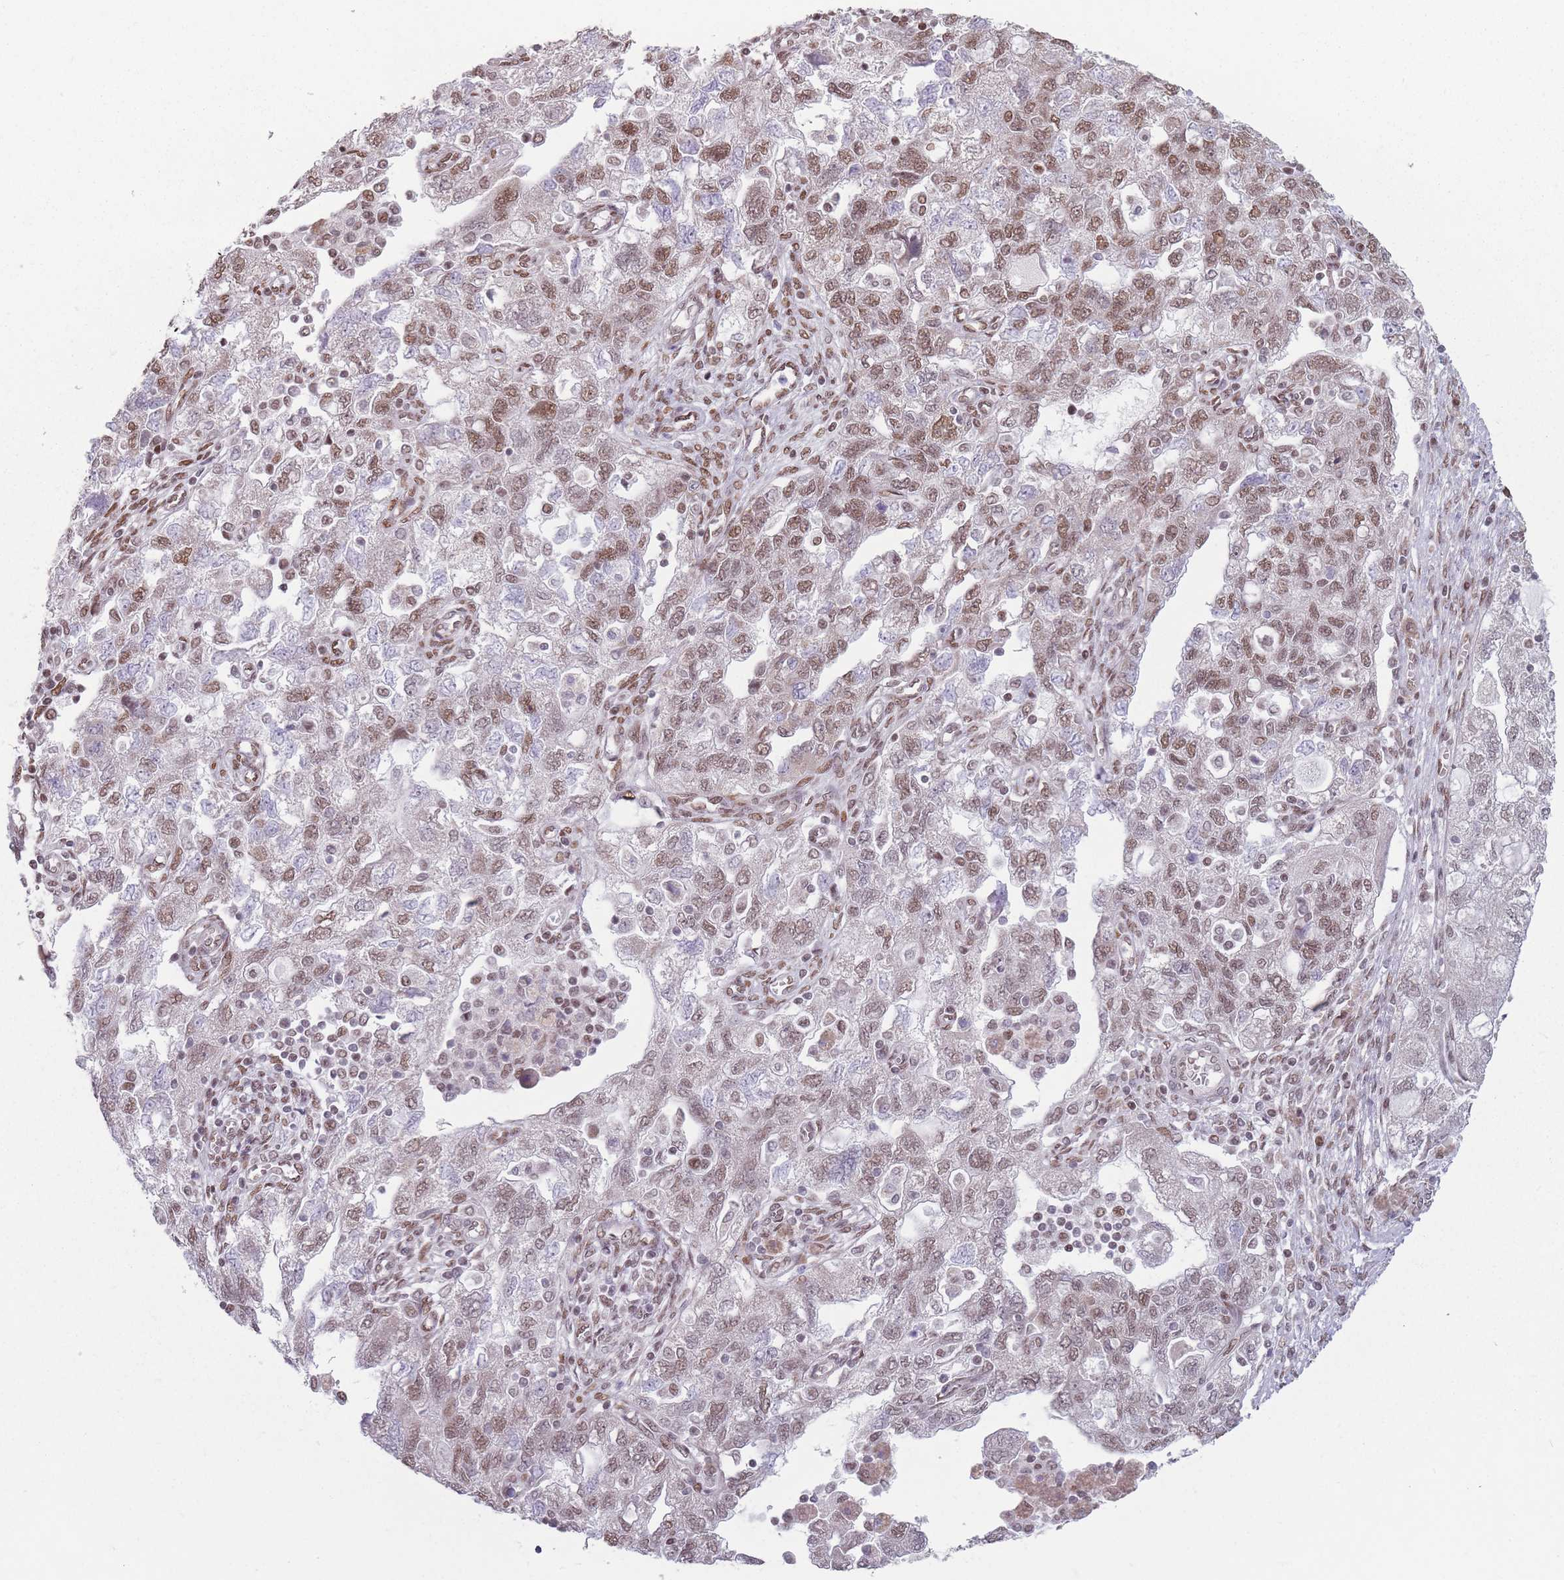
{"staining": {"intensity": "moderate", "quantity": "25%-75%", "location": "nuclear"}, "tissue": "ovarian cancer", "cell_type": "Tumor cells", "image_type": "cancer", "snomed": [{"axis": "morphology", "description": "Carcinoma, NOS"}, {"axis": "morphology", "description": "Cystadenocarcinoma, serous, NOS"}, {"axis": "topography", "description": "Ovary"}], "caption": "About 25%-75% of tumor cells in ovarian cancer (carcinoma) reveal moderate nuclear protein positivity as visualized by brown immunohistochemical staining.", "gene": "SH3BGRL2", "patient": {"sex": "female", "age": 69}}